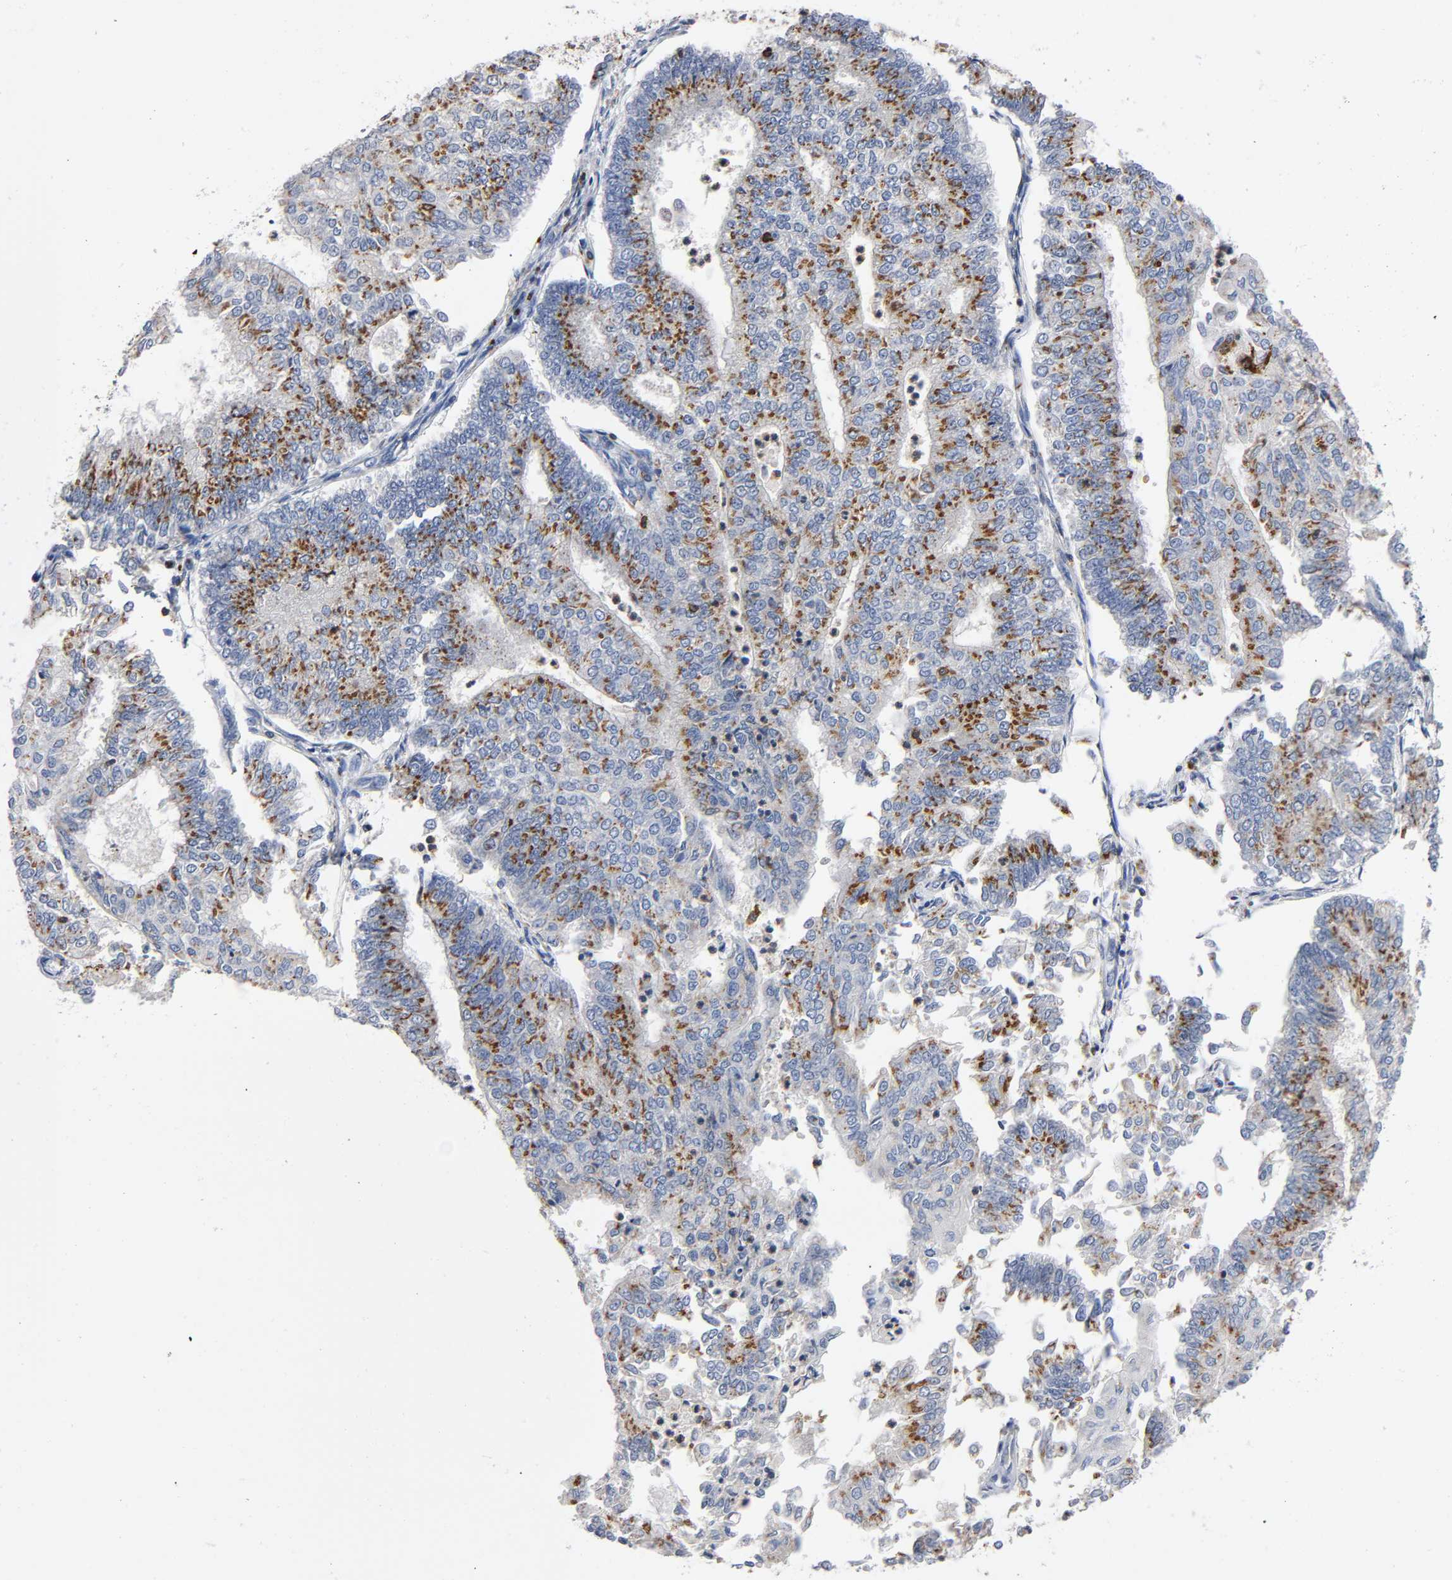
{"staining": {"intensity": "moderate", "quantity": ">75%", "location": "cytoplasmic/membranous"}, "tissue": "endometrial cancer", "cell_type": "Tumor cells", "image_type": "cancer", "snomed": [{"axis": "morphology", "description": "Adenocarcinoma, NOS"}, {"axis": "topography", "description": "Endometrium"}], "caption": "Protein staining shows moderate cytoplasmic/membranous positivity in about >75% of tumor cells in endometrial cancer. (Brightfield microscopy of DAB IHC at high magnification).", "gene": "CAPN10", "patient": {"sex": "female", "age": 59}}